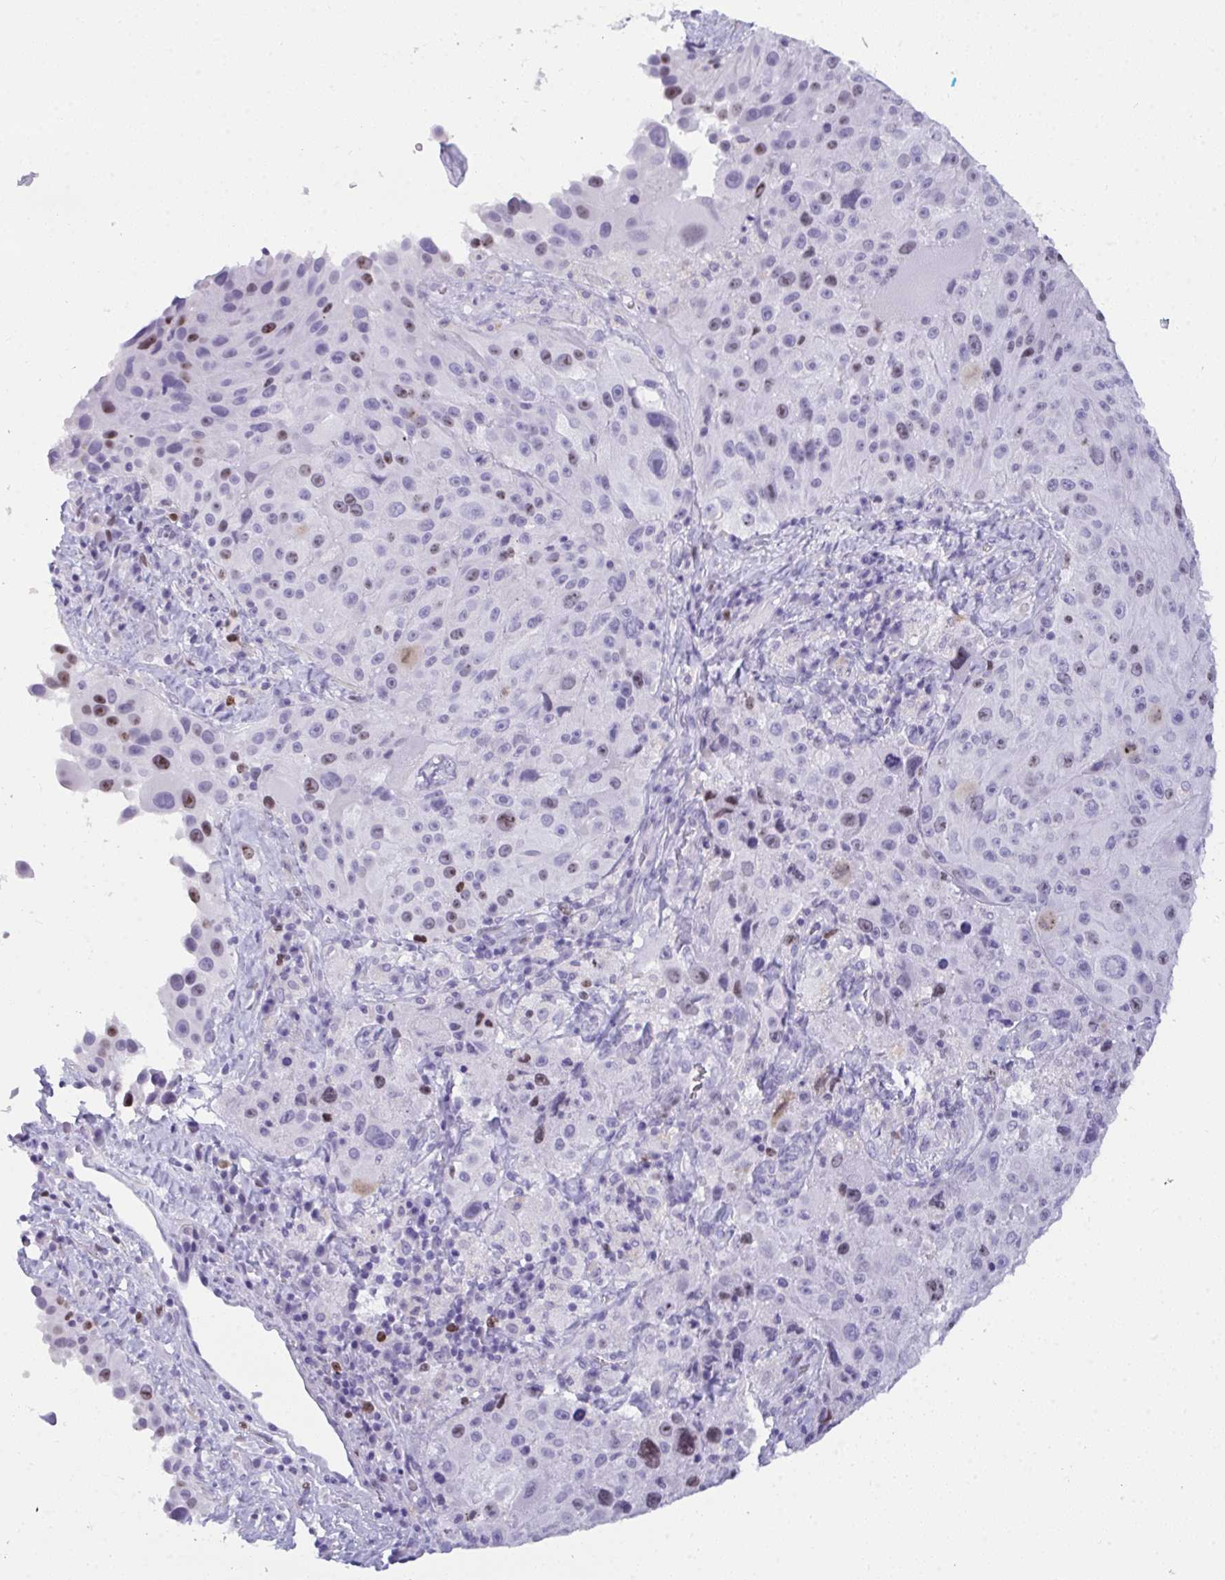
{"staining": {"intensity": "moderate", "quantity": "<25%", "location": "nuclear"}, "tissue": "melanoma", "cell_type": "Tumor cells", "image_type": "cancer", "snomed": [{"axis": "morphology", "description": "Malignant melanoma, Metastatic site"}, {"axis": "topography", "description": "Lymph node"}], "caption": "Malignant melanoma (metastatic site) stained with immunohistochemistry shows moderate nuclear staining in approximately <25% of tumor cells.", "gene": "SUZ12", "patient": {"sex": "male", "age": 62}}